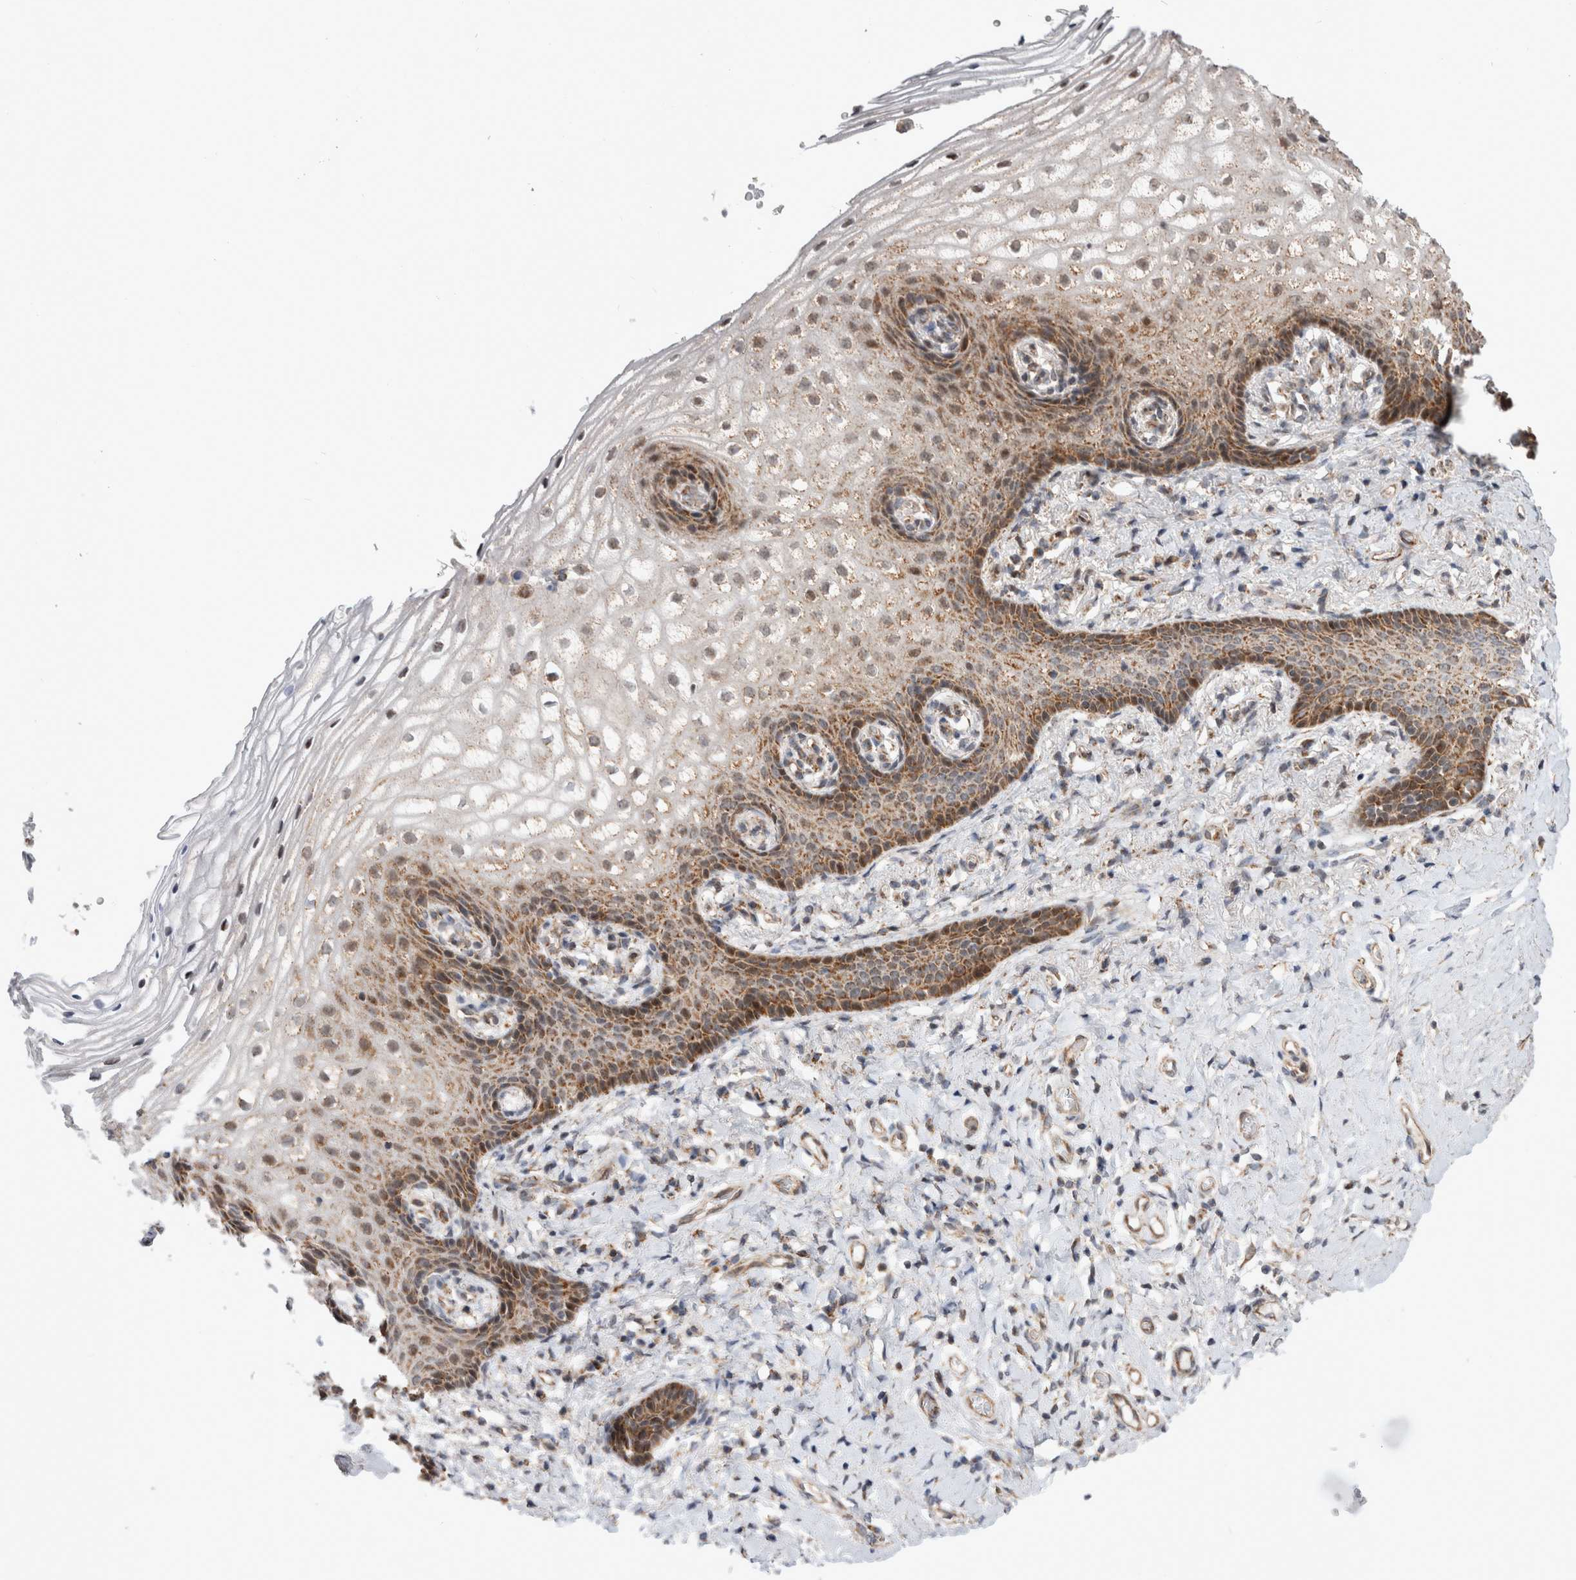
{"staining": {"intensity": "moderate", "quantity": ">75%", "location": "cytoplasmic/membranous,nuclear"}, "tissue": "vagina", "cell_type": "Squamous epithelial cells", "image_type": "normal", "snomed": [{"axis": "morphology", "description": "Normal tissue, NOS"}, {"axis": "topography", "description": "Vagina"}], "caption": "Protein expression analysis of benign vagina demonstrates moderate cytoplasmic/membranous,nuclear positivity in about >75% of squamous epithelial cells. Using DAB (3,3'-diaminobenzidine) (brown) and hematoxylin (blue) stains, captured at high magnification using brightfield microscopy.", "gene": "MRPL37", "patient": {"sex": "female", "age": 60}}